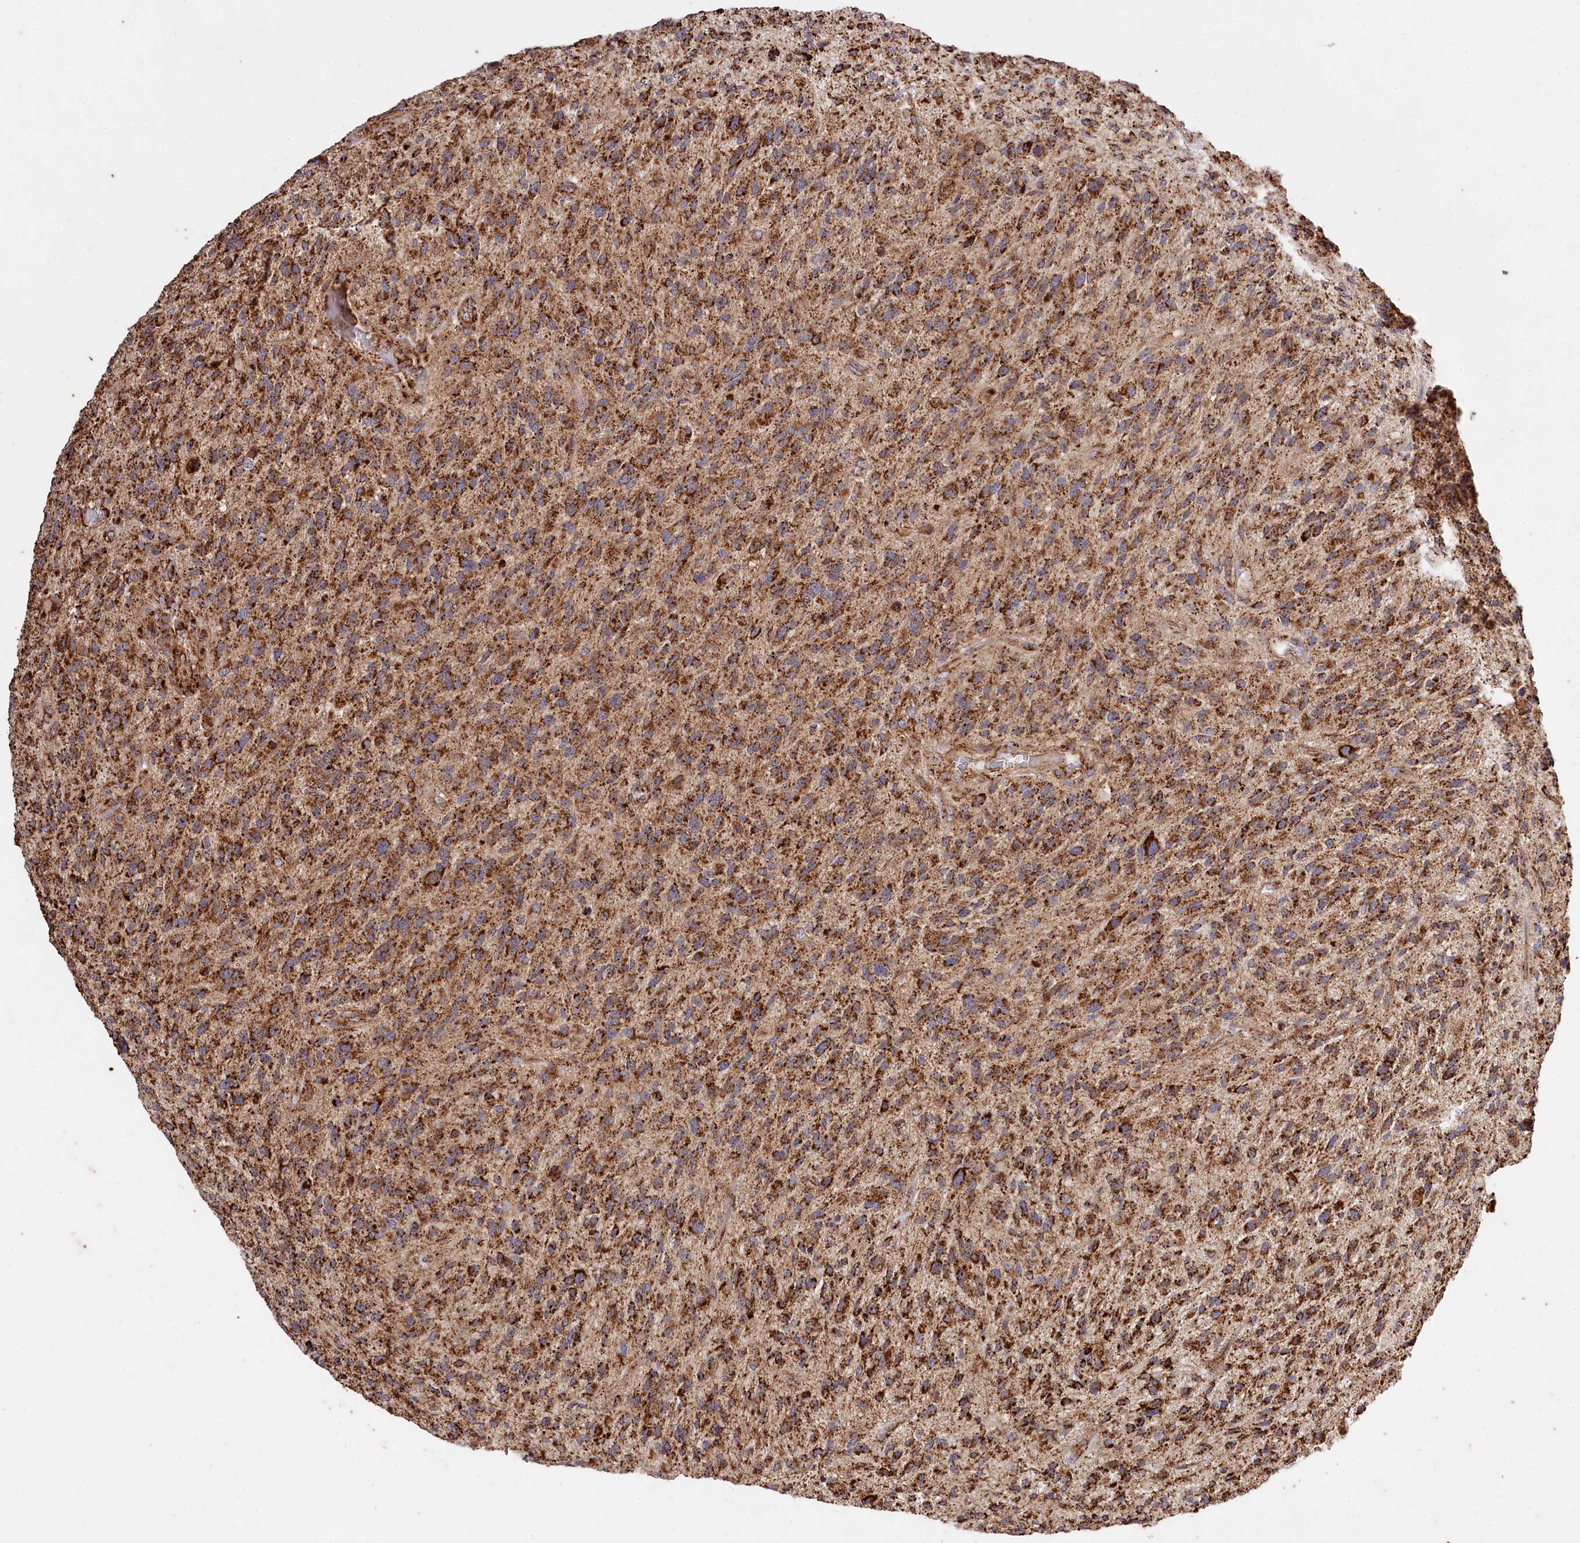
{"staining": {"intensity": "strong", "quantity": ">75%", "location": "cytoplasmic/membranous"}, "tissue": "glioma", "cell_type": "Tumor cells", "image_type": "cancer", "snomed": [{"axis": "morphology", "description": "Glioma, malignant, High grade"}, {"axis": "topography", "description": "Brain"}], "caption": "About >75% of tumor cells in human high-grade glioma (malignant) reveal strong cytoplasmic/membranous protein staining as visualized by brown immunohistochemical staining.", "gene": "CARD19", "patient": {"sex": "male", "age": 47}}